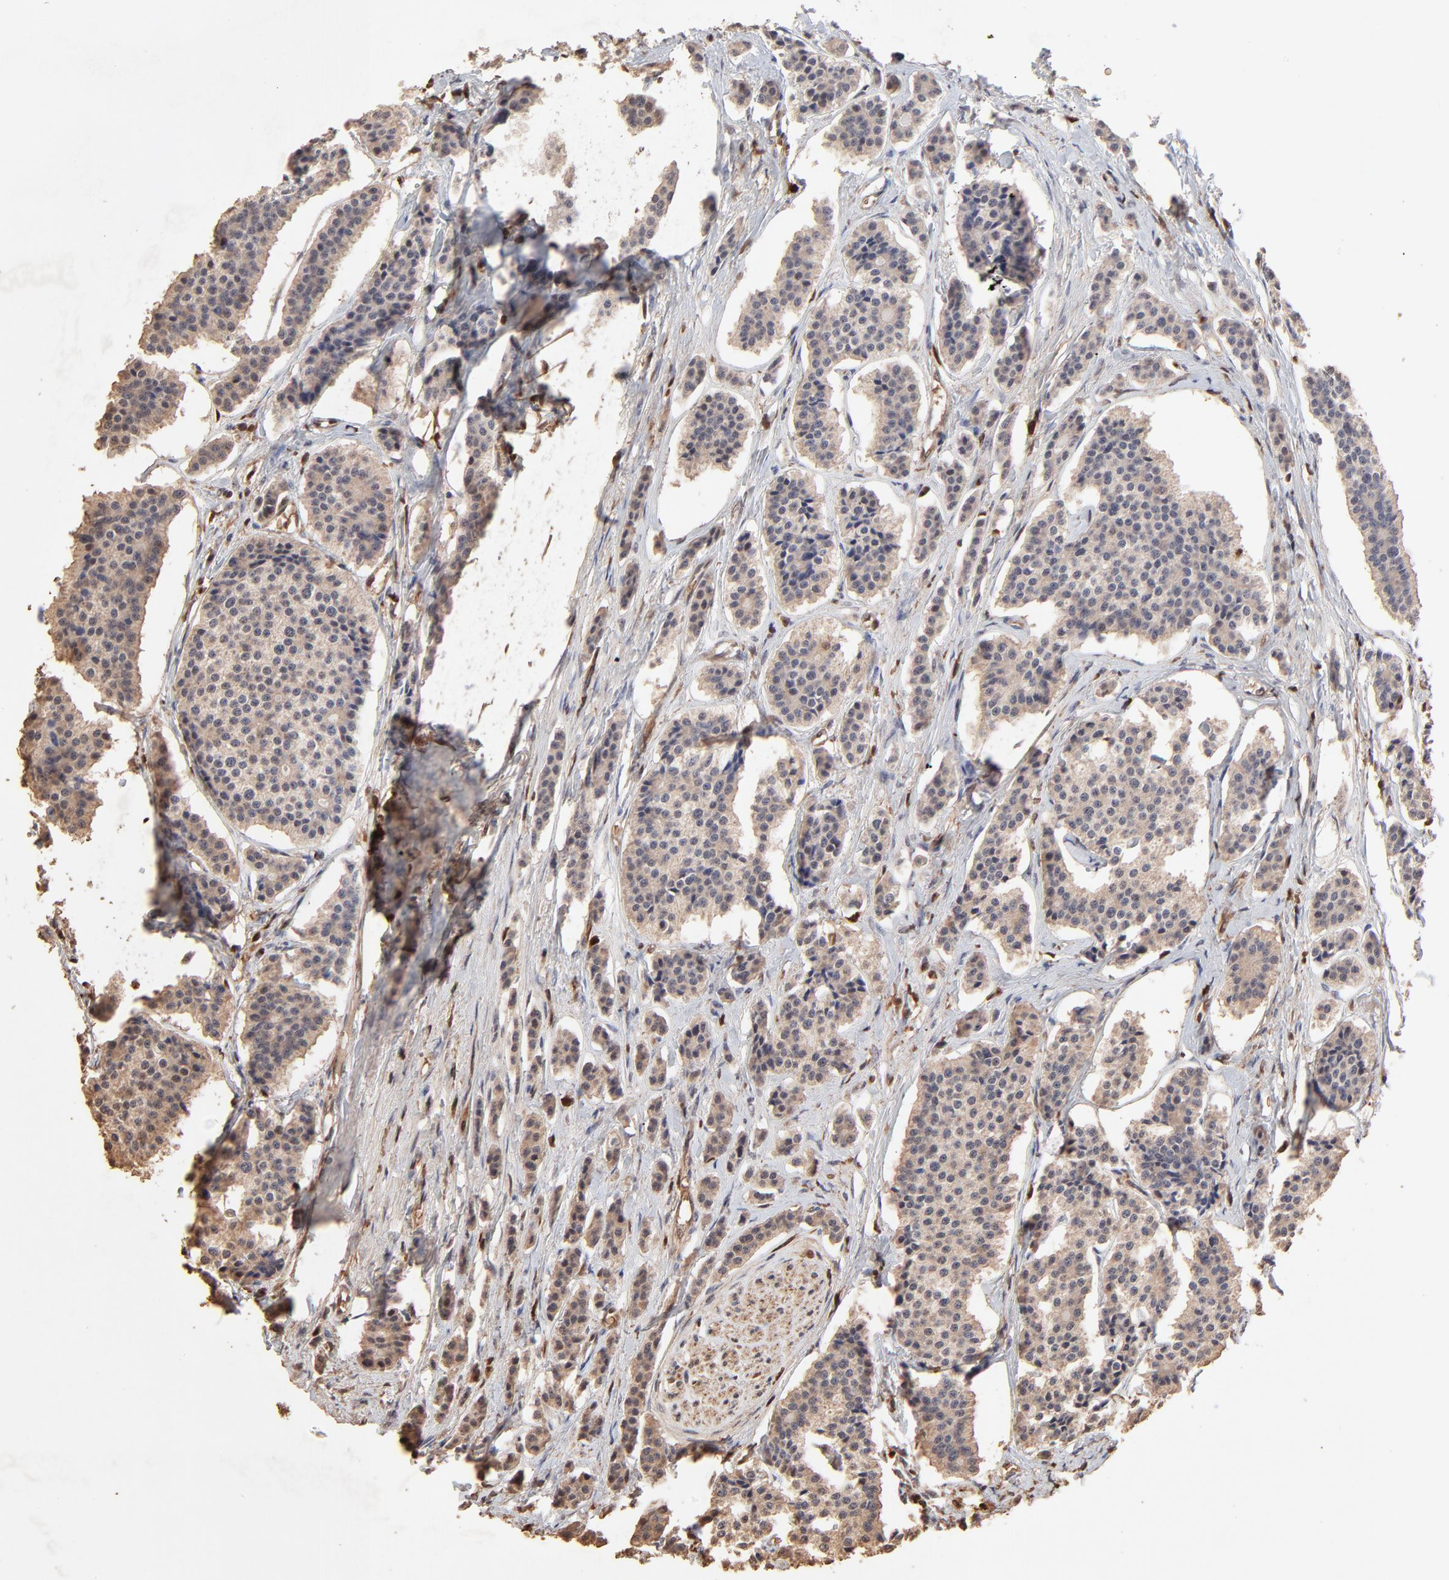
{"staining": {"intensity": "weak", "quantity": ">75%", "location": "cytoplasmic/membranous"}, "tissue": "carcinoid", "cell_type": "Tumor cells", "image_type": "cancer", "snomed": [{"axis": "morphology", "description": "Carcinoid, malignant, NOS"}, {"axis": "topography", "description": "Small intestine"}], "caption": "Immunohistochemical staining of carcinoid displays low levels of weak cytoplasmic/membranous protein positivity in about >75% of tumor cells. The protein is stained brown, and the nuclei are stained in blue (DAB IHC with brightfield microscopy, high magnification).", "gene": "CASP1", "patient": {"sex": "male", "age": 63}}